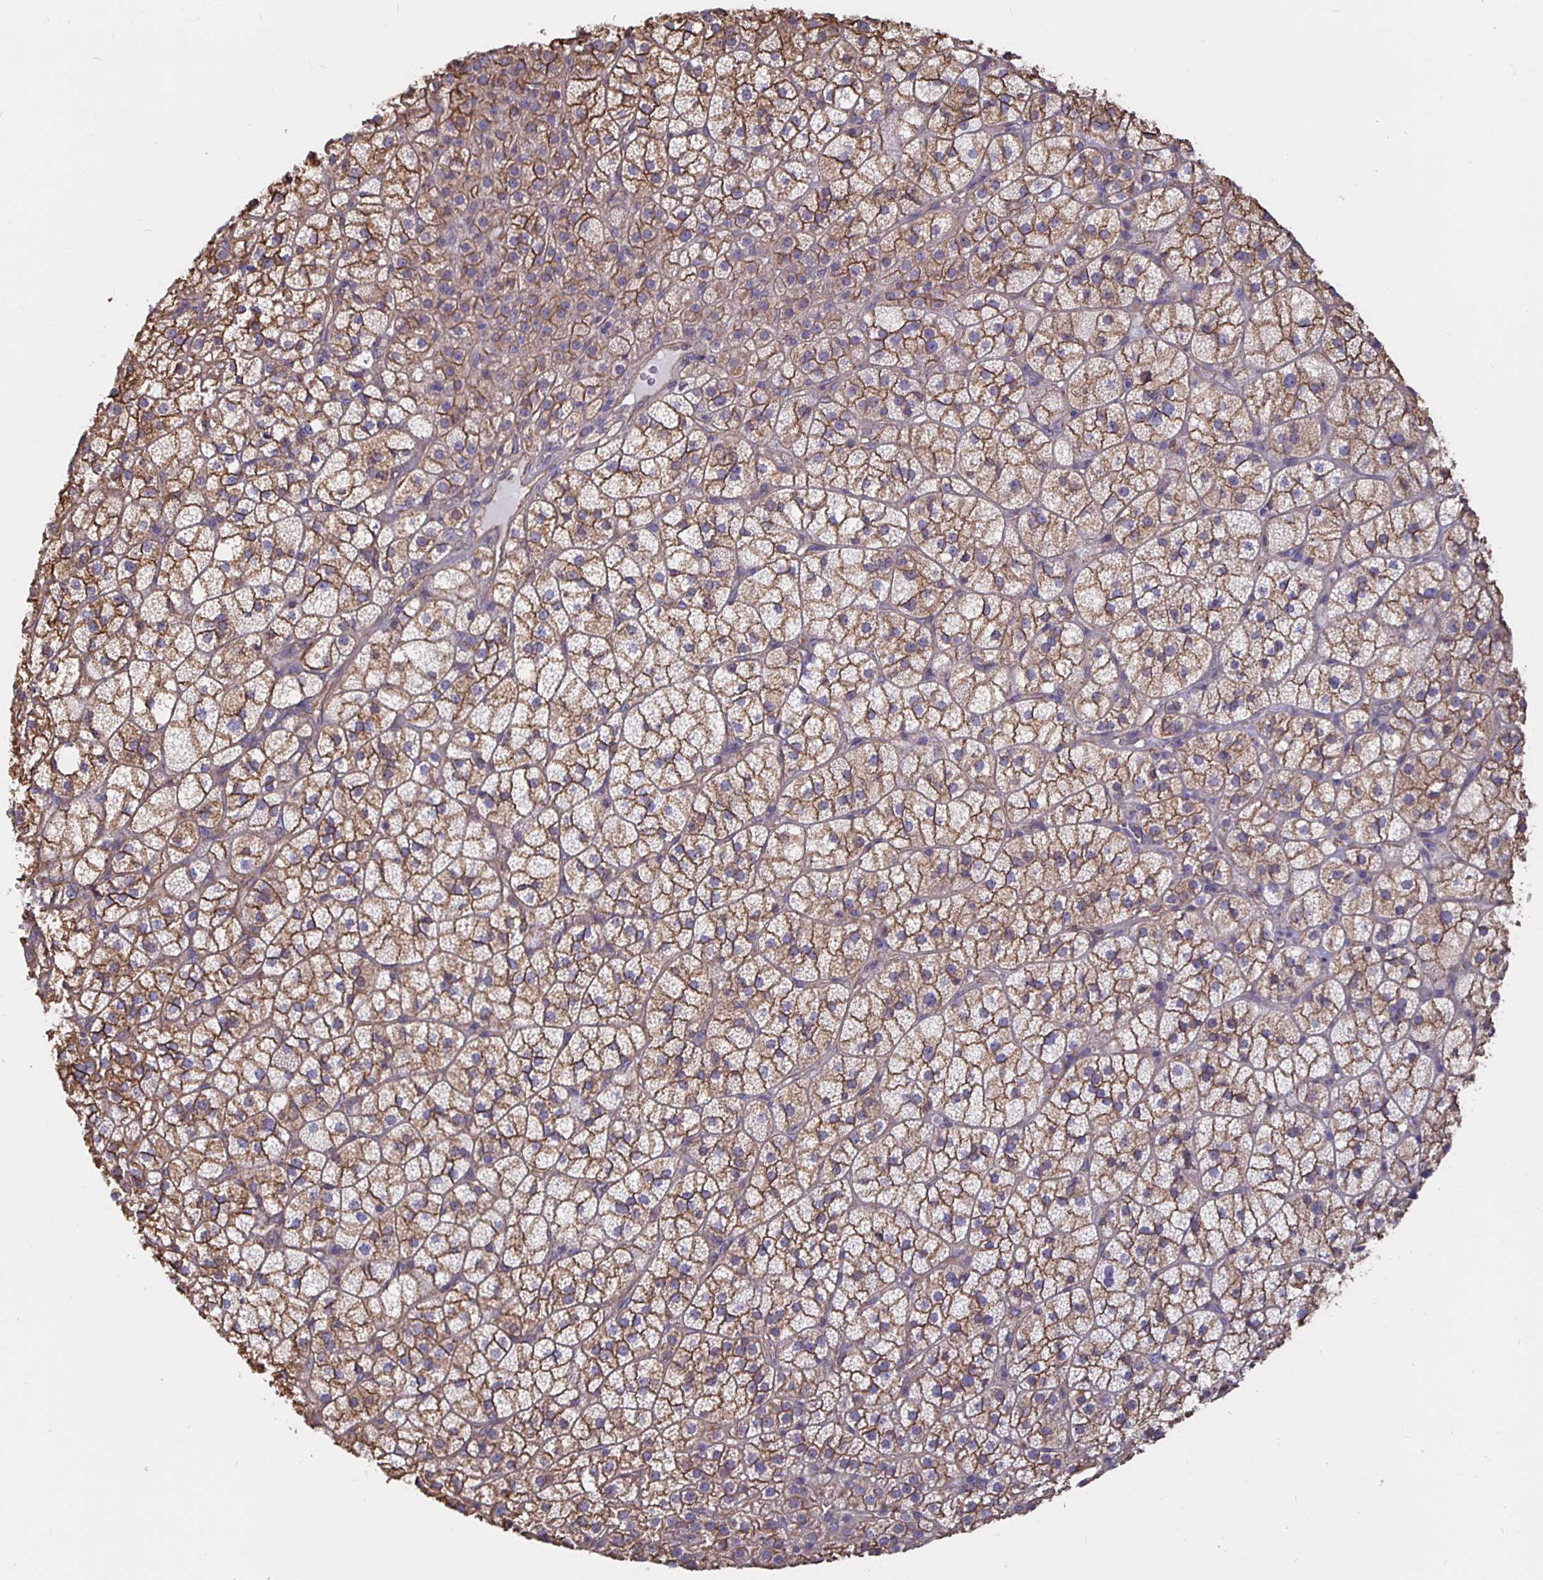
{"staining": {"intensity": "moderate", "quantity": ">75%", "location": "cytoplasmic/membranous"}, "tissue": "adrenal gland", "cell_type": "Glandular cells", "image_type": "normal", "snomed": [{"axis": "morphology", "description": "Normal tissue, NOS"}, {"axis": "topography", "description": "Adrenal gland"}], "caption": "Immunohistochemistry staining of normal adrenal gland, which displays medium levels of moderate cytoplasmic/membranous positivity in about >75% of glandular cells indicating moderate cytoplasmic/membranous protein positivity. The staining was performed using DAB (brown) for protein detection and nuclei were counterstained in hematoxylin (blue).", "gene": "ARHGEF39", "patient": {"sex": "female", "age": 60}}